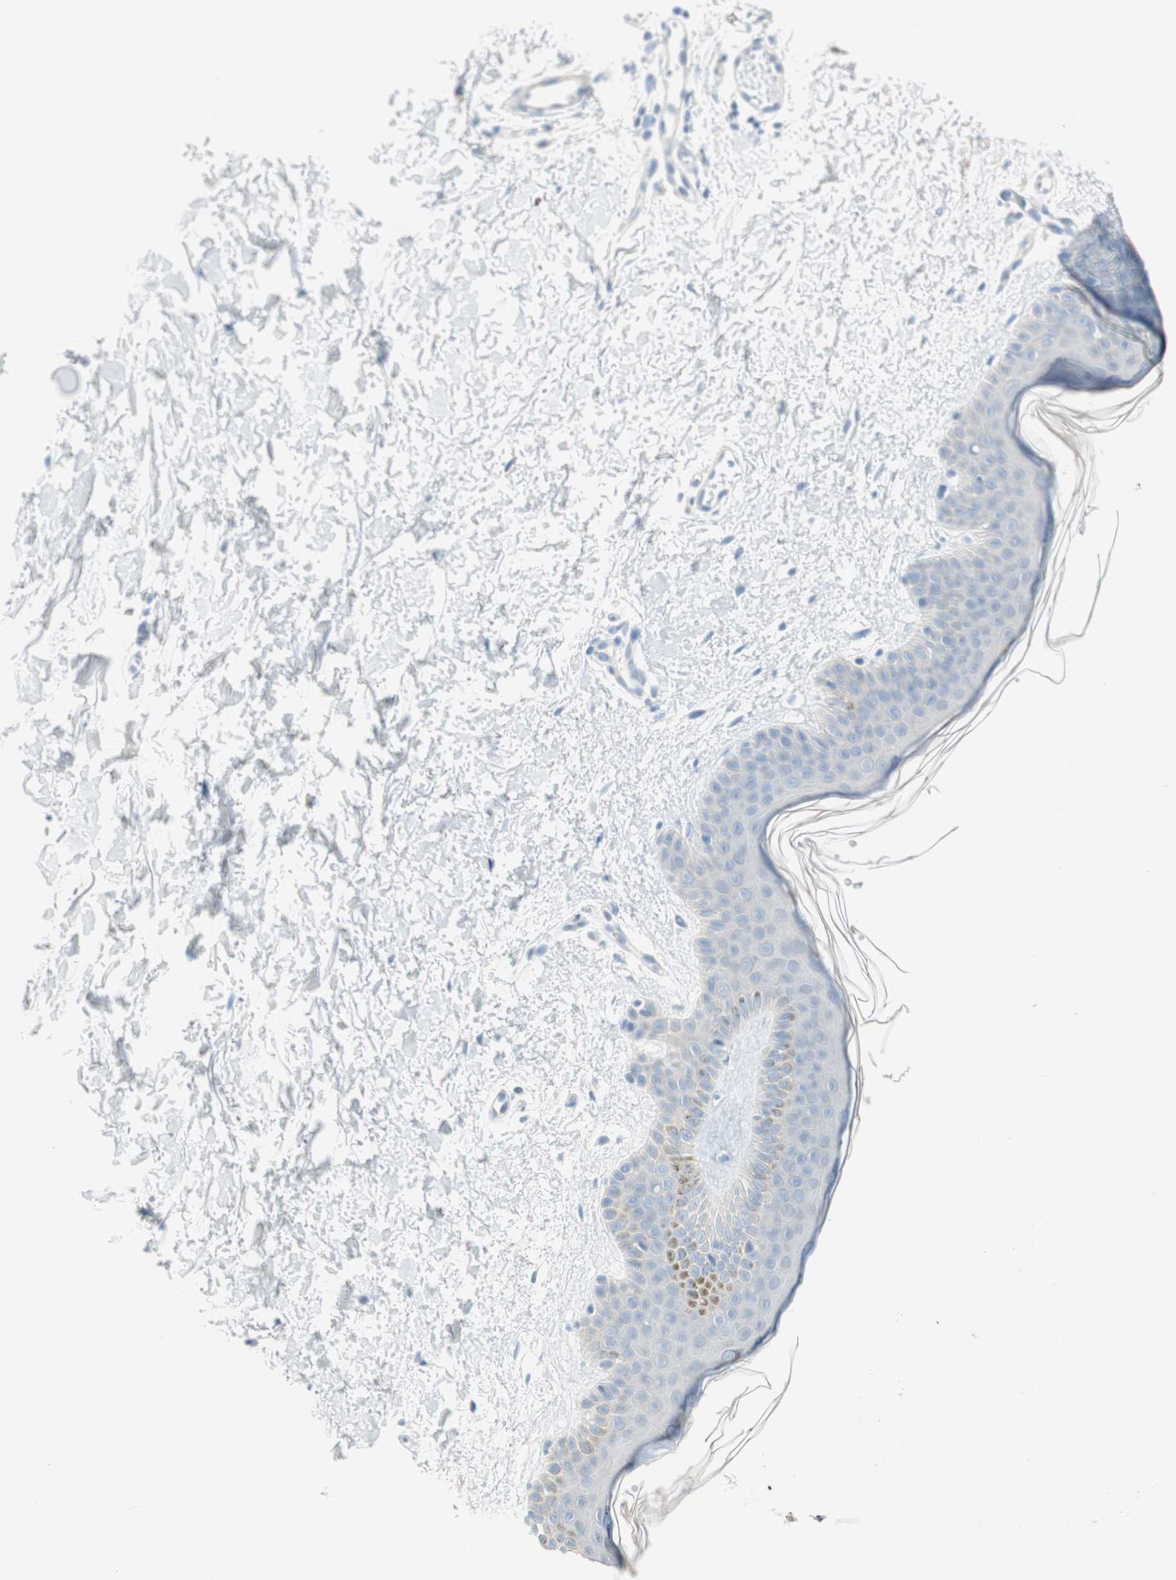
{"staining": {"intensity": "negative", "quantity": "none", "location": "none"}, "tissue": "skin", "cell_type": "Fibroblasts", "image_type": "normal", "snomed": [{"axis": "morphology", "description": "Normal tissue, NOS"}, {"axis": "topography", "description": "Skin"}], "caption": "This is a micrograph of immunohistochemistry staining of benign skin, which shows no staining in fibroblasts. Nuclei are stained in blue.", "gene": "MLLT10", "patient": {"sex": "female", "age": 56}}